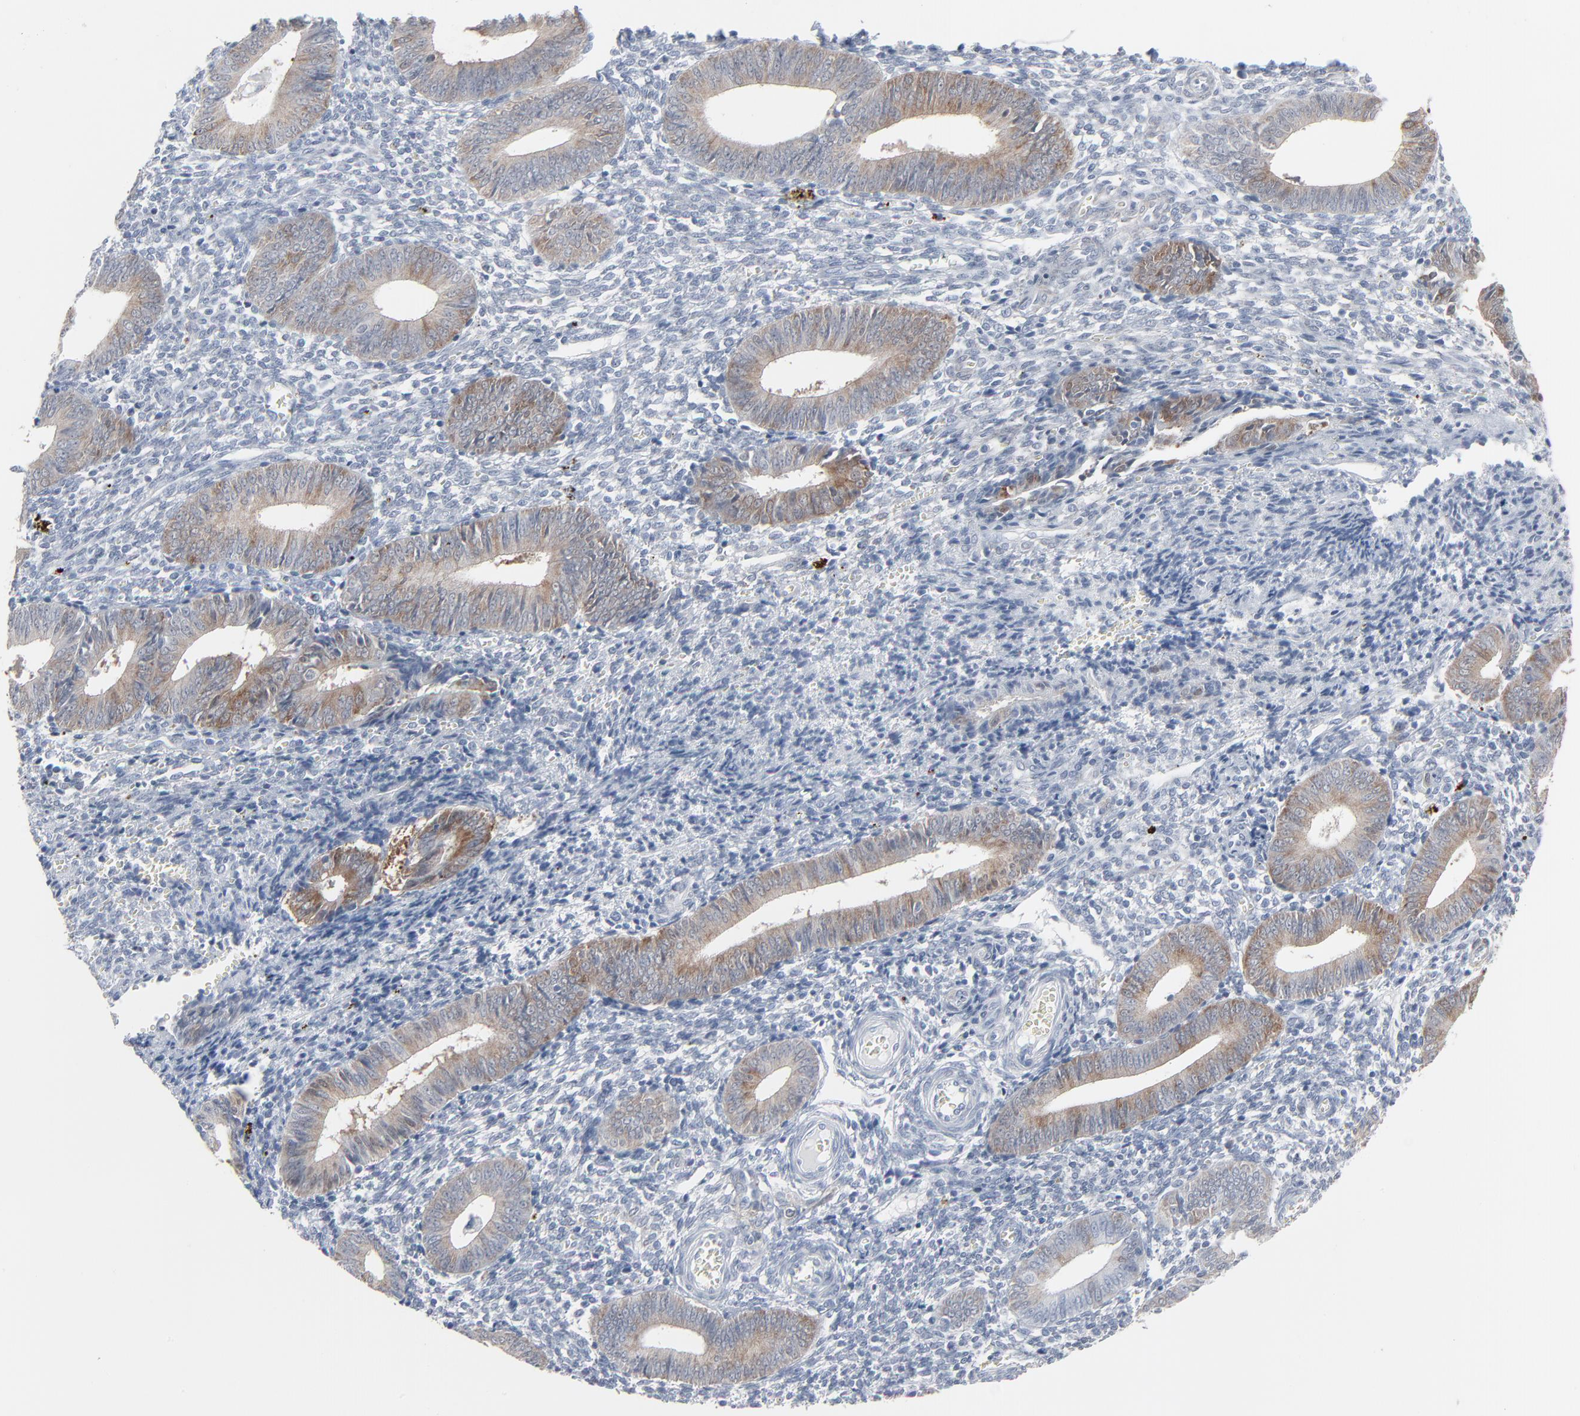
{"staining": {"intensity": "negative", "quantity": "none", "location": "none"}, "tissue": "endometrium", "cell_type": "Cells in endometrial stroma", "image_type": "normal", "snomed": [{"axis": "morphology", "description": "Normal tissue, NOS"}, {"axis": "topography", "description": "Uterus"}, {"axis": "topography", "description": "Endometrium"}], "caption": "Protein analysis of normal endometrium reveals no significant positivity in cells in endometrial stroma. (DAB IHC visualized using brightfield microscopy, high magnification).", "gene": "PHGDH", "patient": {"sex": "female", "age": 33}}